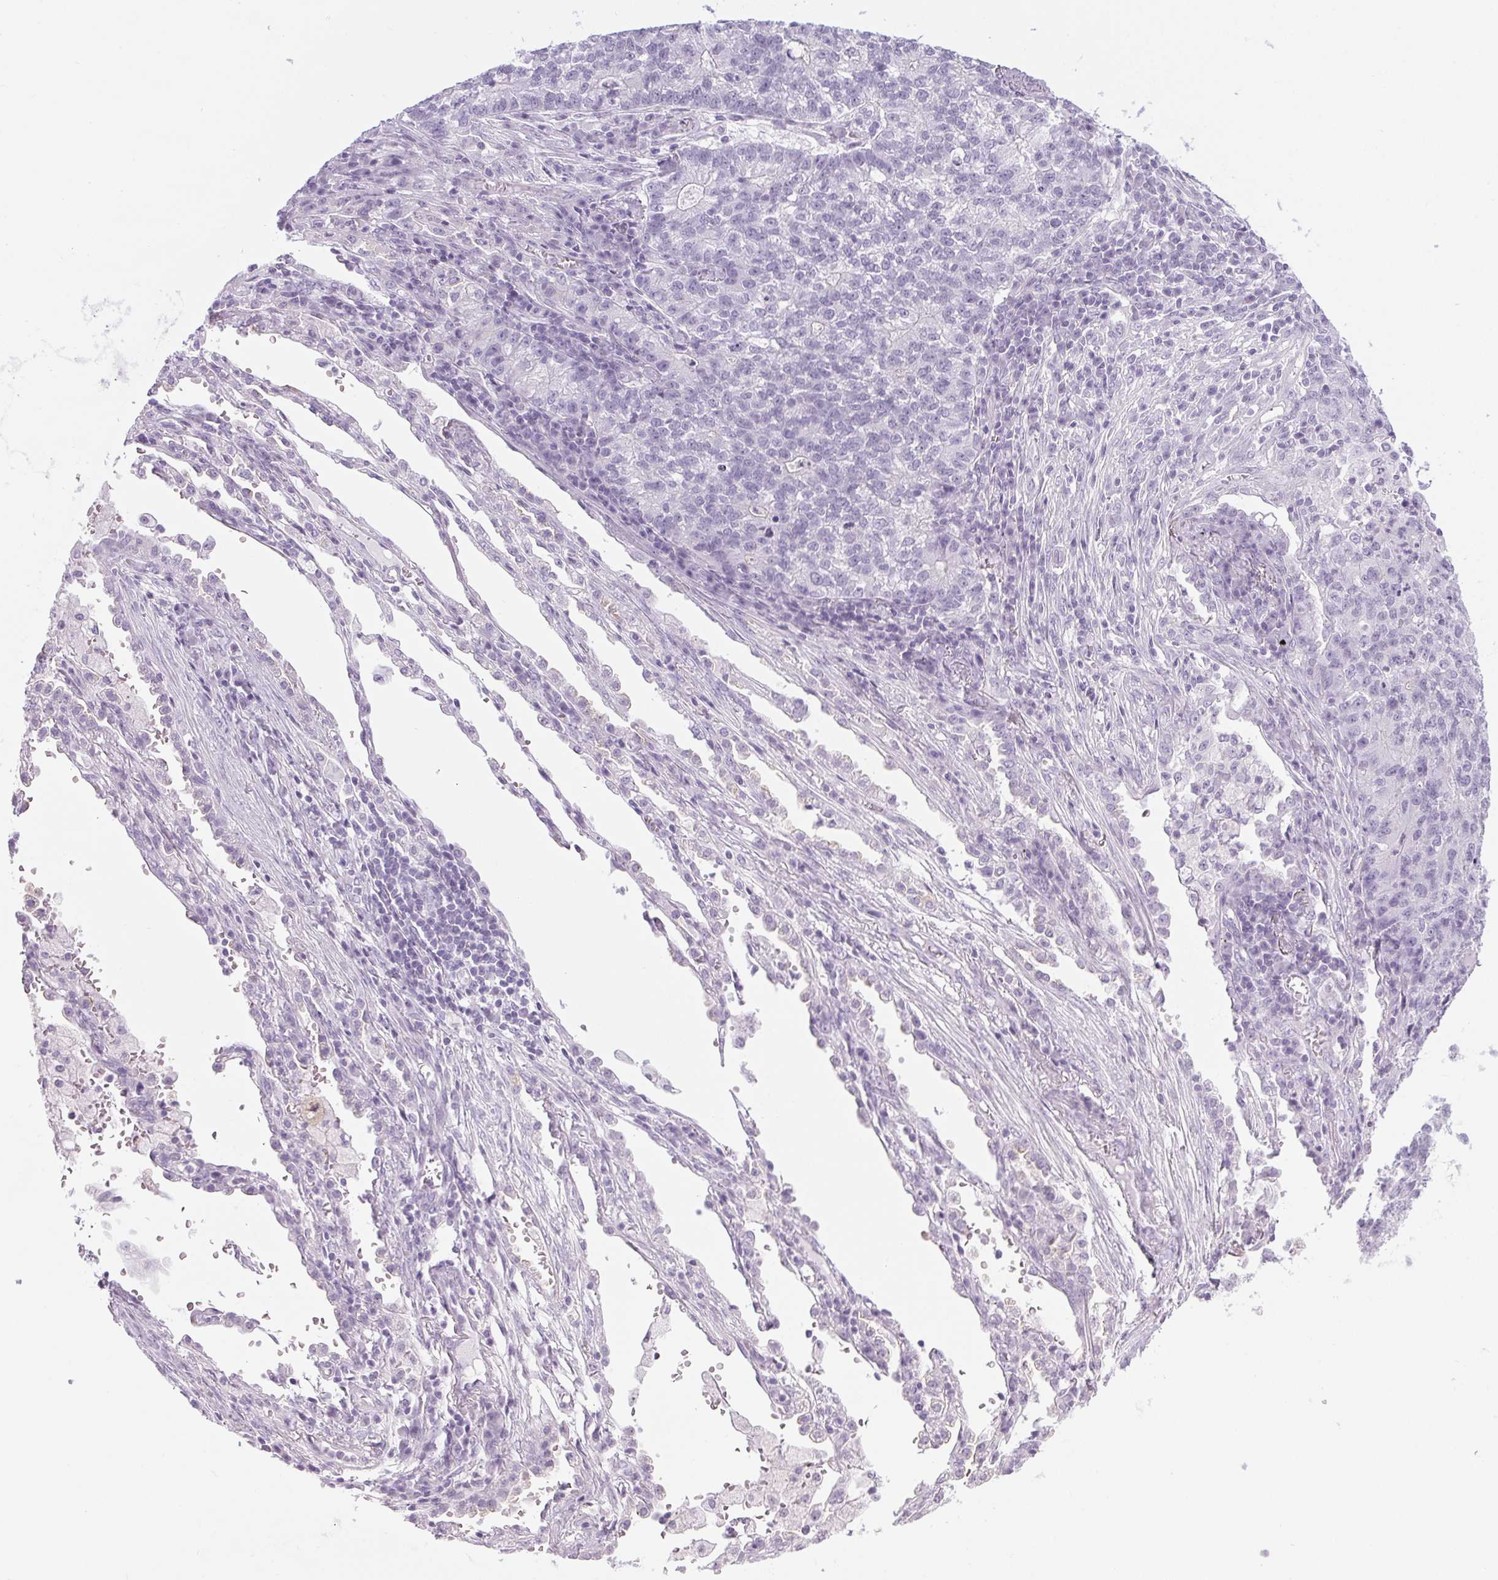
{"staining": {"intensity": "negative", "quantity": "none", "location": "none"}, "tissue": "lung cancer", "cell_type": "Tumor cells", "image_type": "cancer", "snomed": [{"axis": "morphology", "description": "Adenocarcinoma, NOS"}, {"axis": "topography", "description": "Lung"}], "caption": "Tumor cells show no significant staining in lung cancer (adenocarcinoma).", "gene": "LRP2", "patient": {"sex": "male", "age": 57}}